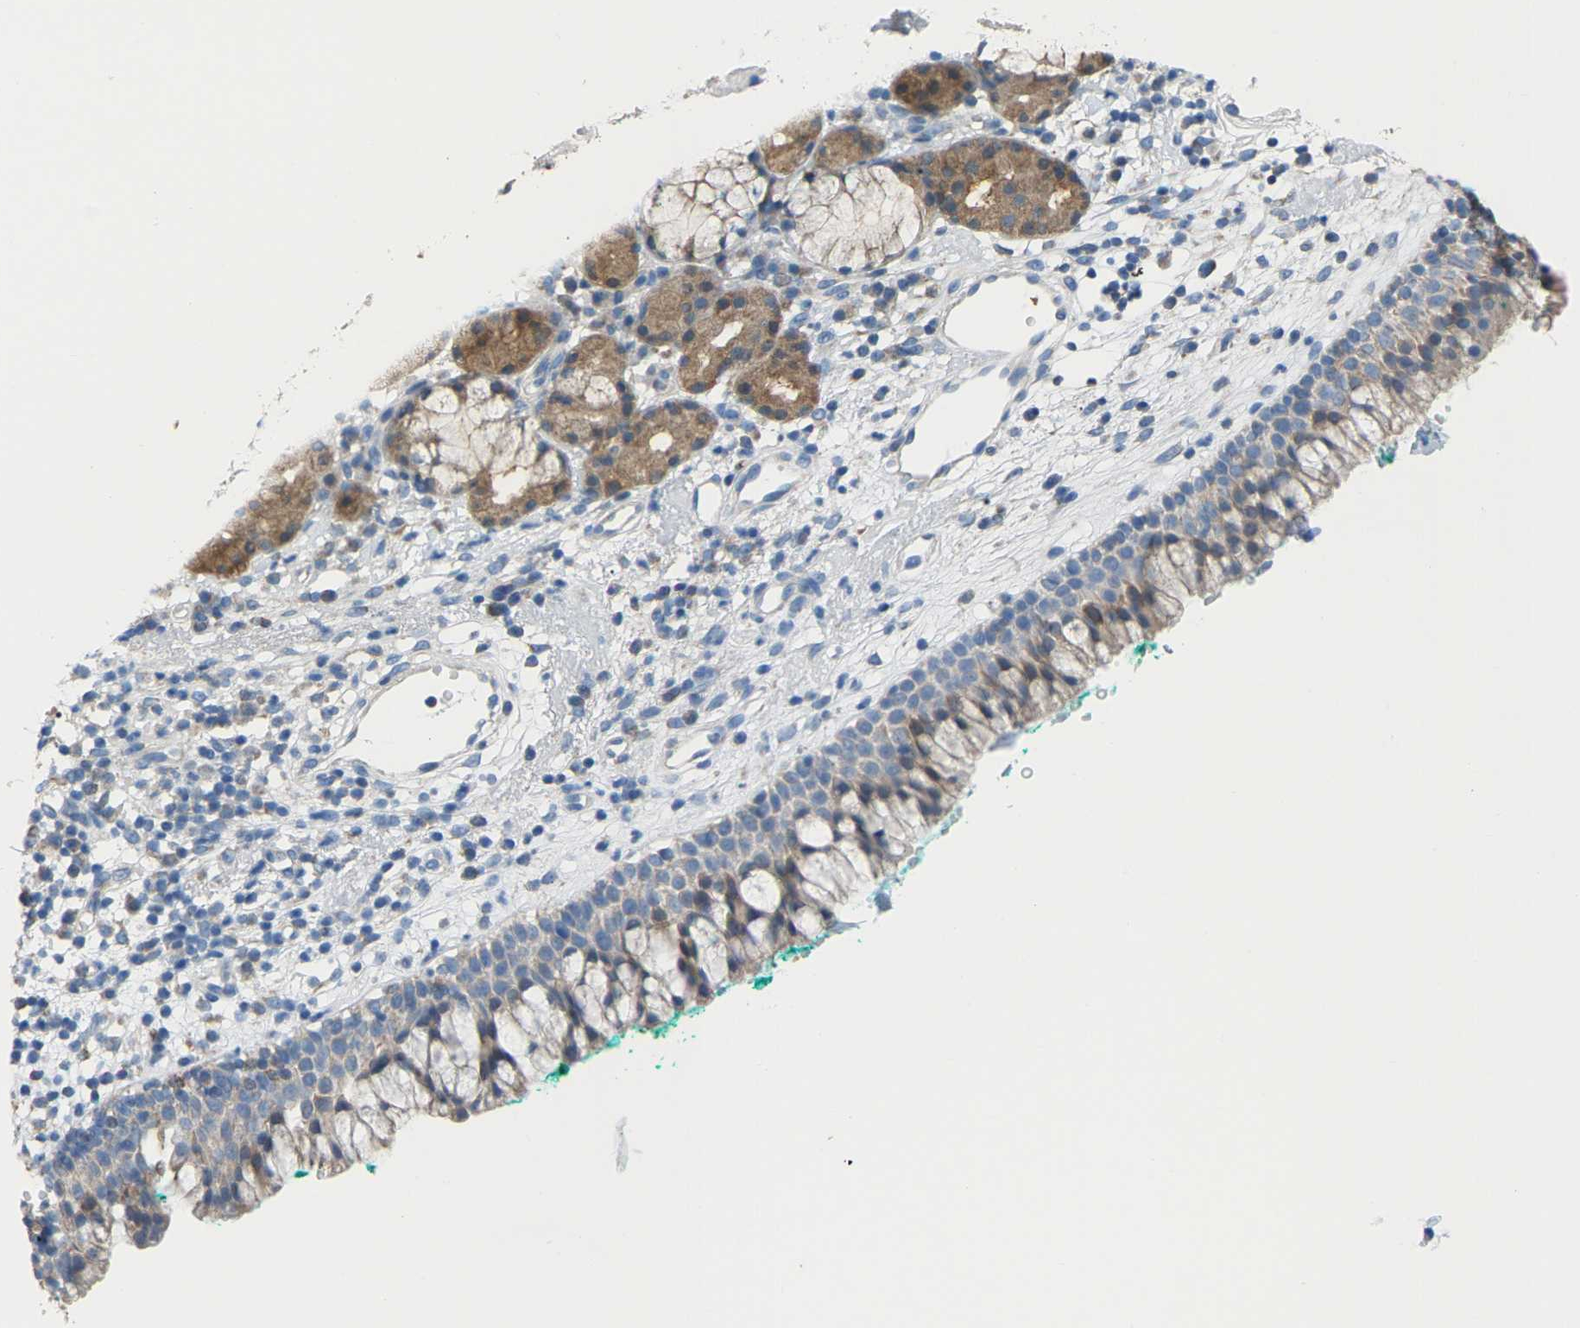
{"staining": {"intensity": "weak", "quantity": "25%-75%", "location": "cytoplasmic/membranous"}, "tissue": "nasopharynx", "cell_type": "Respiratory epithelial cells", "image_type": "normal", "snomed": [{"axis": "morphology", "description": "Normal tissue, NOS"}, {"axis": "morphology", "description": "Basal cell carcinoma"}, {"axis": "topography", "description": "Cartilage tissue"}, {"axis": "topography", "description": "Nasopharynx"}, {"axis": "topography", "description": "Oral tissue"}], "caption": "Respiratory epithelial cells display low levels of weak cytoplasmic/membranous expression in approximately 25%-75% of cells in normal human nasopharynx. The staining is performed using DAB brown chromogen to label protein expression. The nuclei are counter-stained blue using hematoxylin.", "gene": "CROT", "patient": {"sex": "female", "age": 77}}